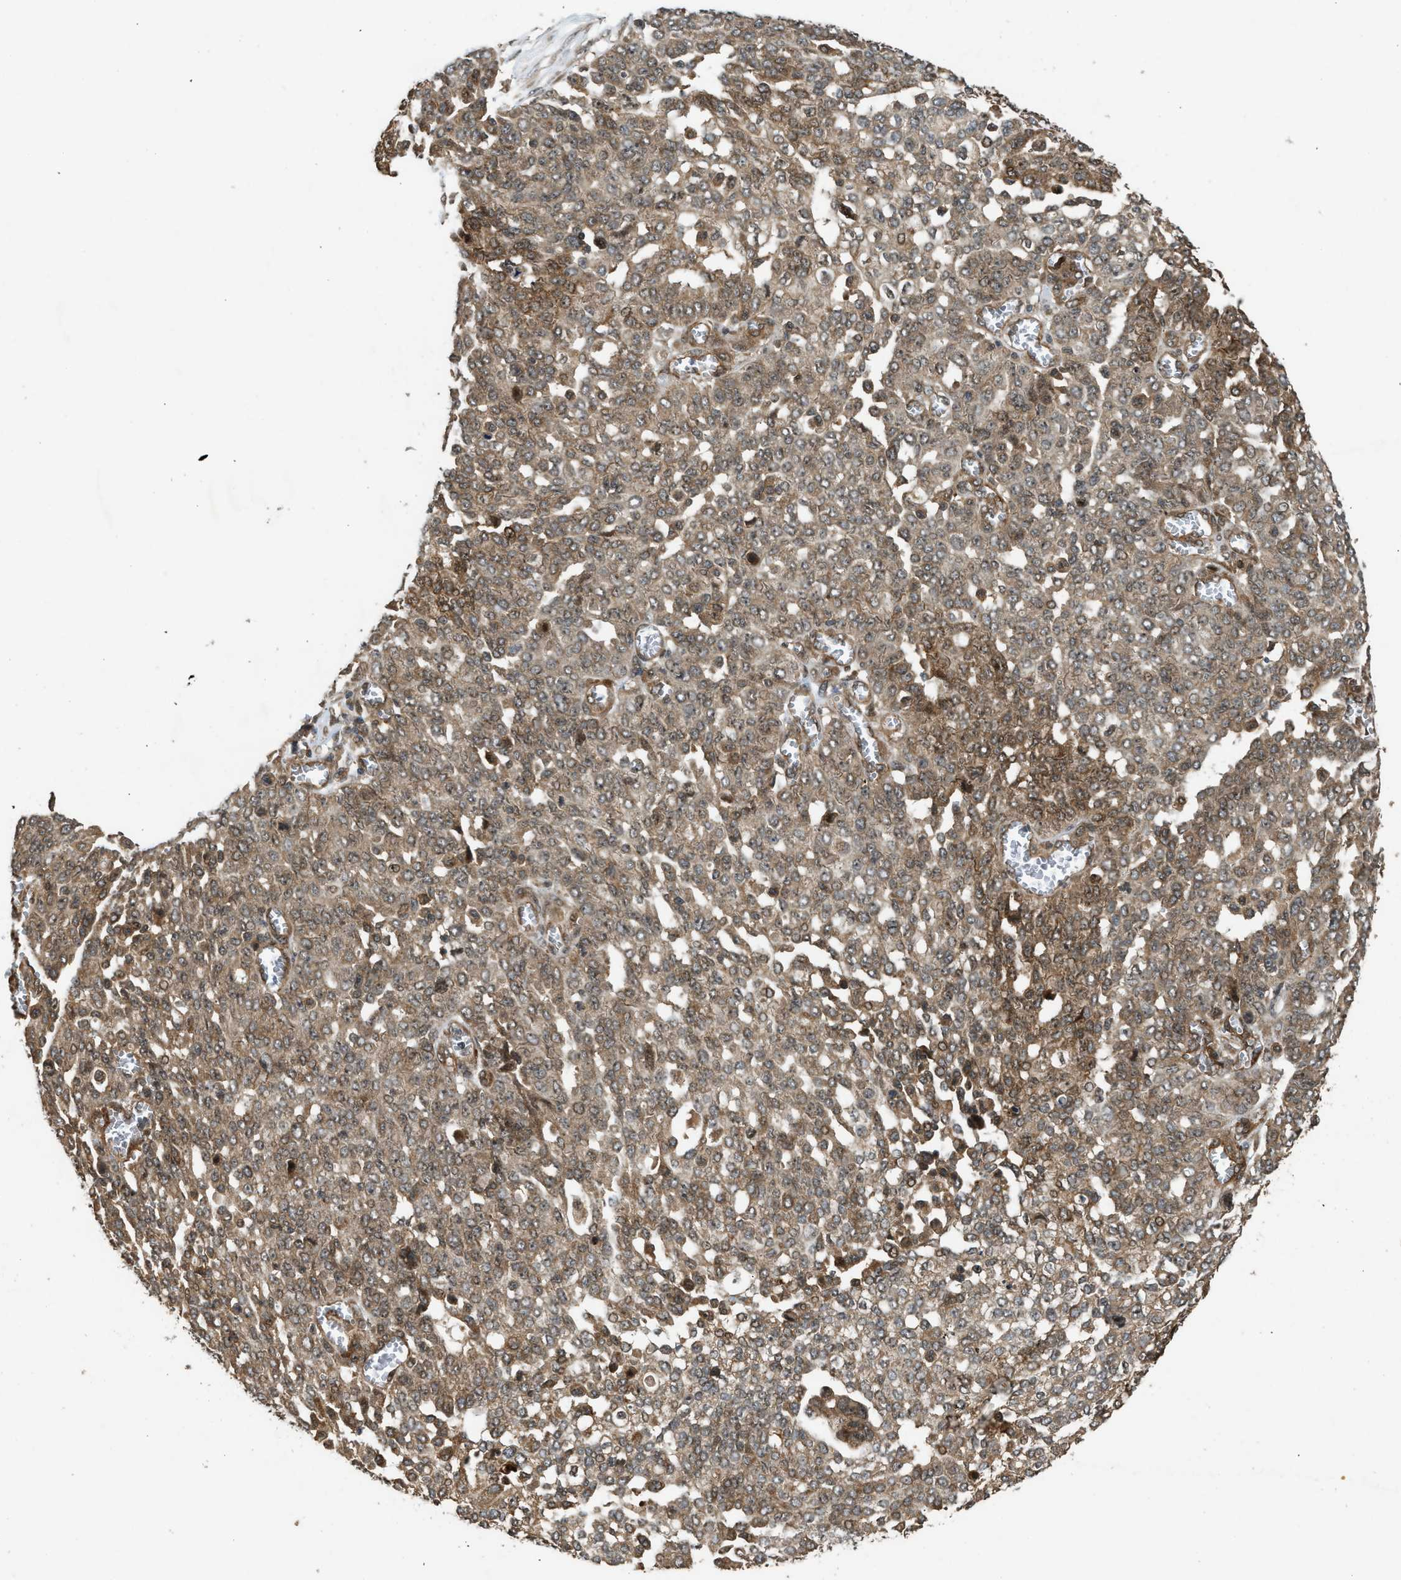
{"staining": {"intensity": "moderate", "quantity": ">75%", "location": "cytoplasmic/membranous"}, "tissue": "ovarian cancer", "cell_type": "Tumor cells", "image_type": "cancer", "snomed": [{"axis": "morphology", "description": "Cystadenocarcinoma, serous, NOS"}, {"axis": "topography", "description": "Soft tissue"}, {"axis": "topography", "description": "Ovary"}], "caption": "Protein analysis of ovarian cancer (serous cystadenocarcinoma) tissue demonstrates moderate cytoplasmic/membranous positivity in approximately >75% of tumor cells.", "gene": "TXNL1", "patient": {"sex": "female", "age": 57}}